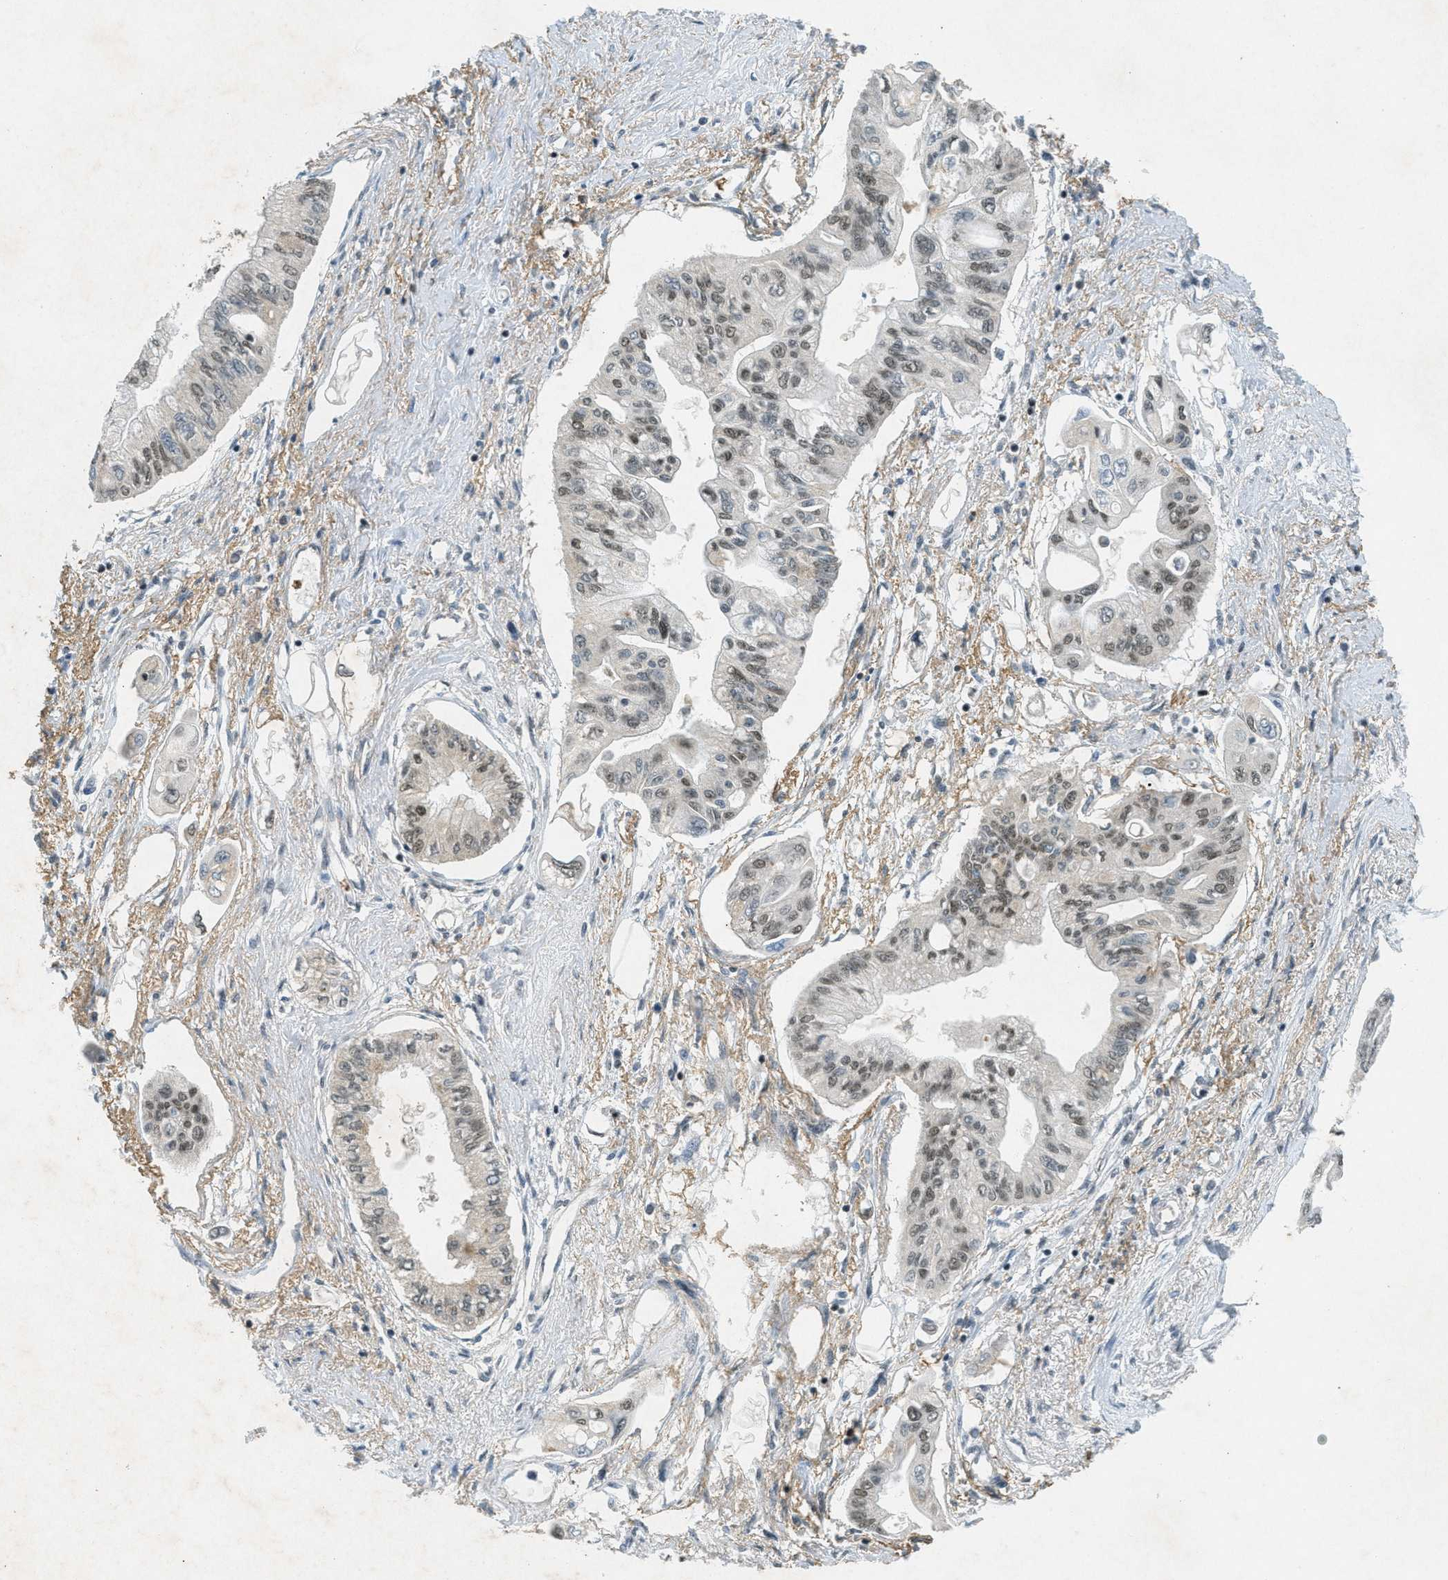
{"staining": {"intensity": "weak", "quantity": ">75%", "location": "nuclear"}, "tissue": "pancreatic cancer", "cell_type": "Tumor cells", "image_type": "cancer", "snomed": [{"axis": "morphology", "description": "Adenocarcinoma, NOS"}, {"axis": "topography", "description": "Pancreas"}], "caption": "Immunohistochemical staining of pancreatic adenocarcinoma exhibits low levels of weak nuclear protein expression in approximately >75% of tumor cells. The staining was performed using DAB (3,3'-diaminobenzidine) to visualize the protein expression in brown, while the nuclei were stained in blue with hematoxylin (Magnification: 20x).", "gene": "TCF20", "patient": {"sex": "female", "age": 77}}